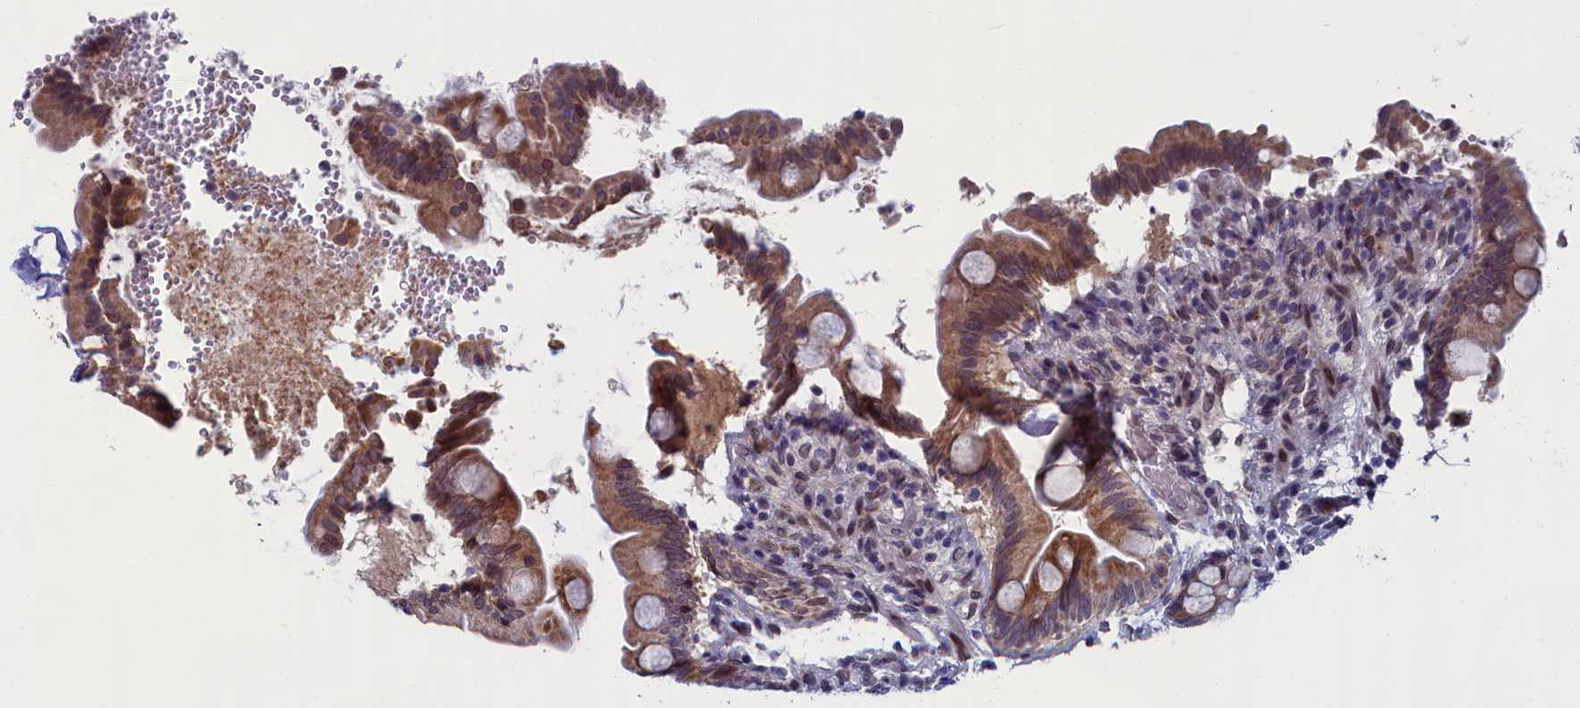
{"staining": {"intensity": "strong", "quantity": ">75%", "location": "cytoplasmic/membranous"}, "tissue": "small intestine", "cell_type": "Glandular cells", "image_type": "normal", "snomed": [{"axis": "morphology", "description": "Normal tissue, NOS"}, {"axis": "topography", "description": "Small intestine"}], "caption": "Protein expression analysis of normal human small intestine reveals strong cytoplasmic/membranous staining in approximately >75% of glandular cells.", "gene": "GPSM1", "patient": {"sex": "female", "age": 56}}